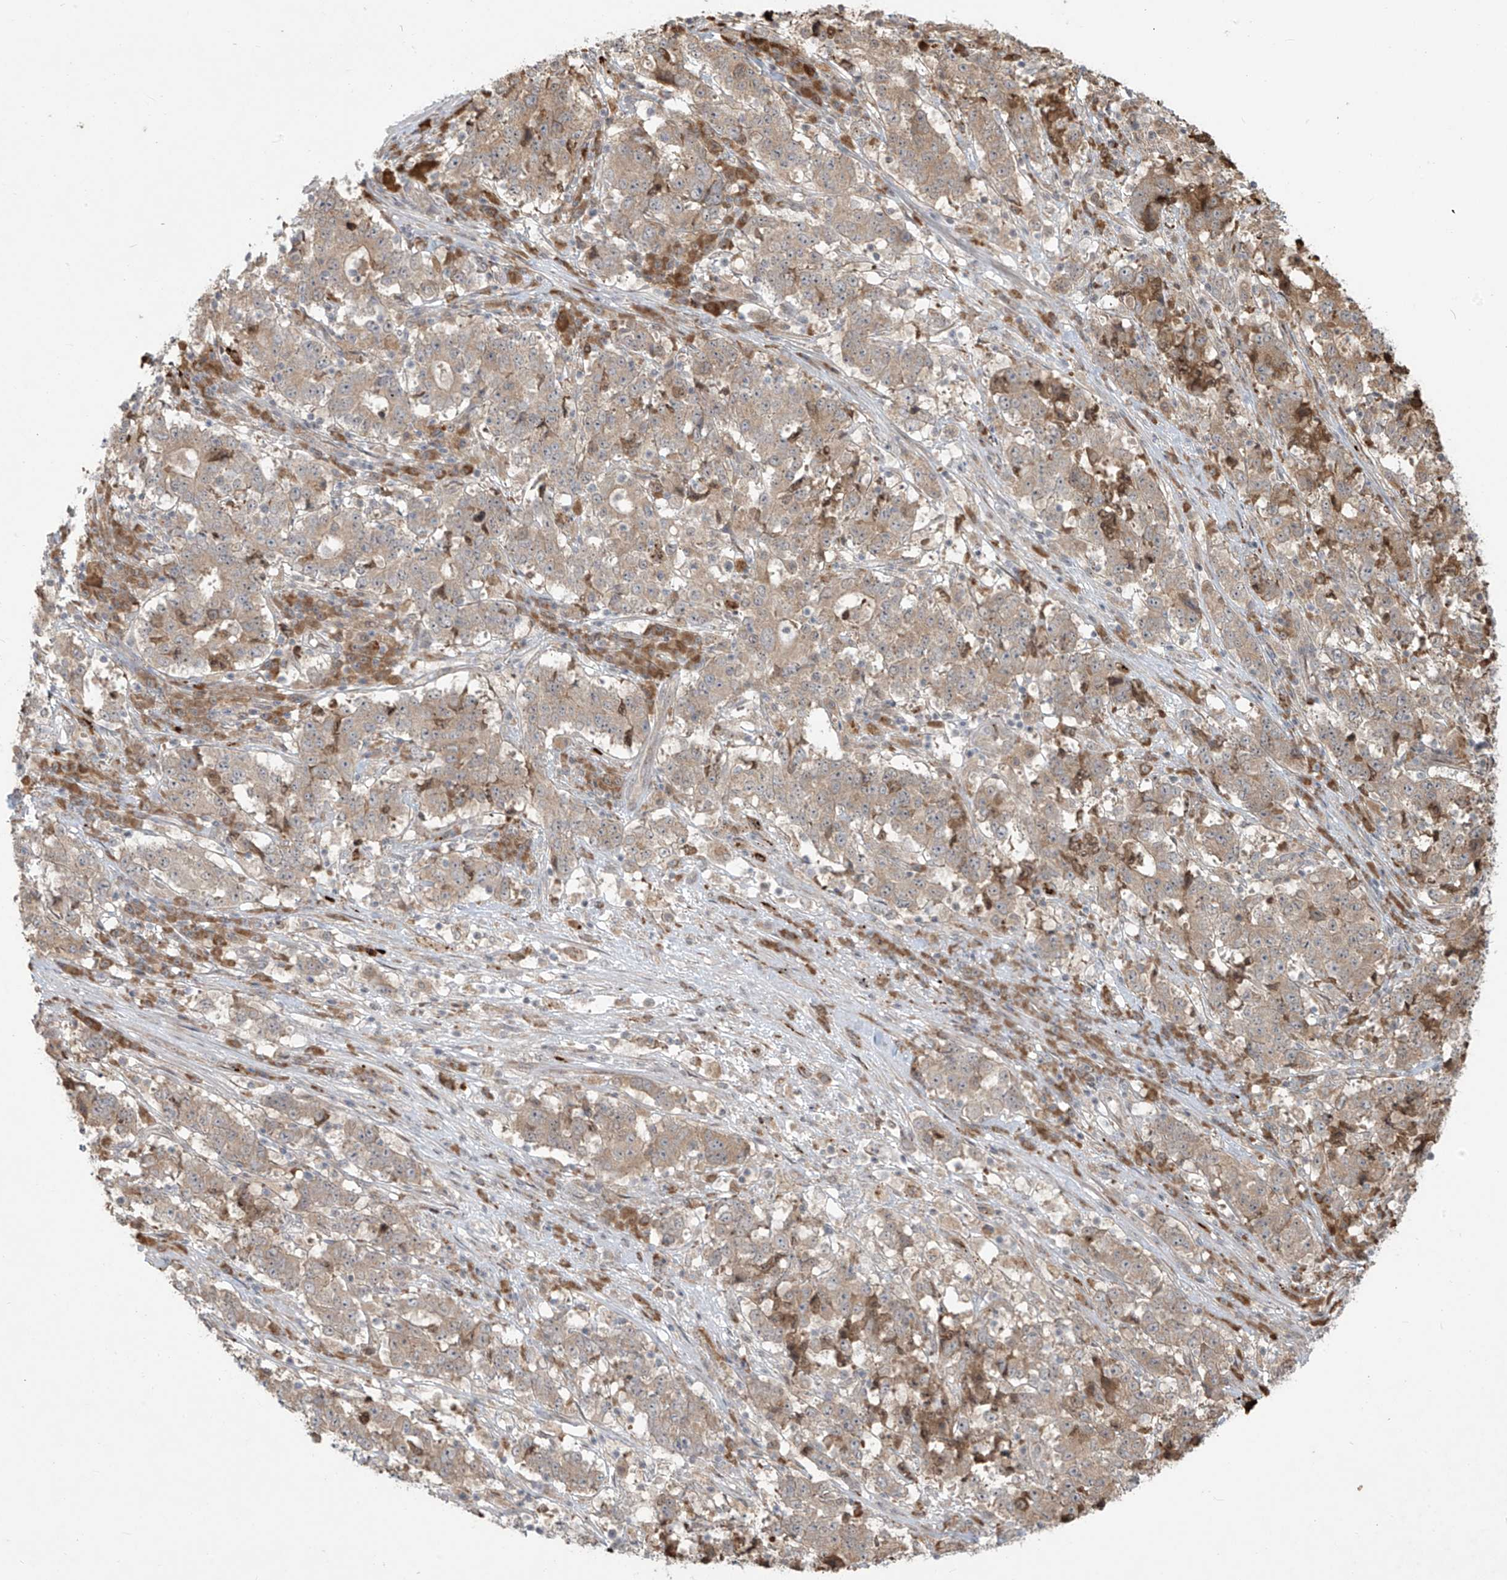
{"staining": {"intensity": "weak", "quantity": ">75%", "location": "cytoplasmic/membranous"}, "tissue": "stomach cancer", "cell_type": "Tumor cells", "image_type": "cancer", "snomed": [{"axis": "morphology", "description": "Adenocarcinoma, NOS"}, {"axis": "topography", "description": "Stomach"}], "caption": "IHC of human stomach cancer exhibits low levels of weak cytoplasmic/membranous staining in about >75% of tumor cells.", "gene": "PLEKHM3", "patient": {"sex": "male", "age": 59}}